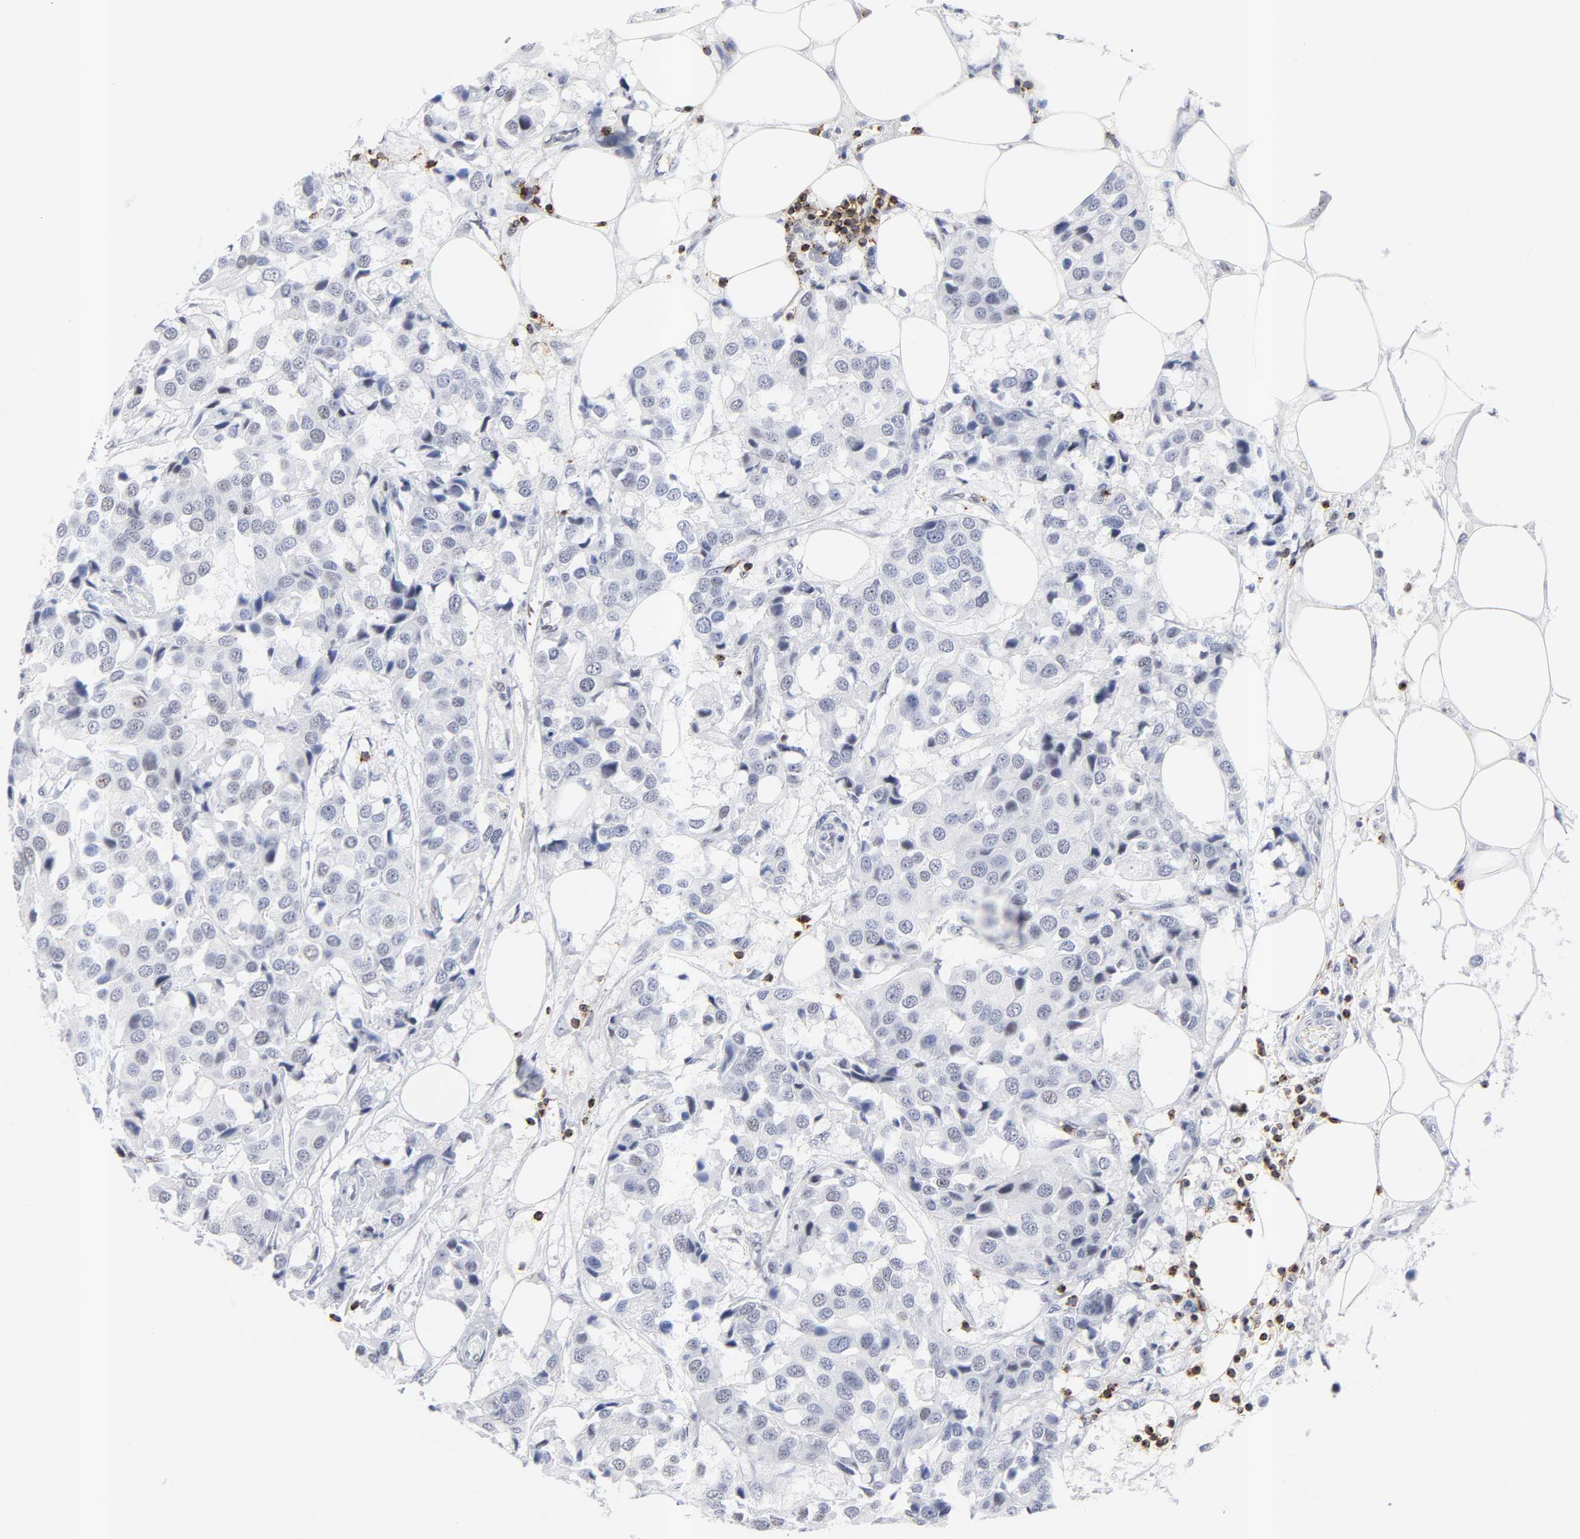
{"staining": {"intensity": "weak", "quantity": "<25%", "location": "nuclear"}, "tissue": "breast cancer", "cell_type": "Tumor cells", "image_type": "cancer", "snomed": [{"axis": "morphology", "description": "Duct carcinoma"}, {"axis": "topography", "description": "Breast"}], "caption": "The micrograph exhibits no staining of tumor cells in invasive ductal carcinoma (breast). (Immunohistochemistry (ihc), brightfield microscopy, high magnification).", "gene": "CD2", "patient": {"sex": "female", "age": 80}}